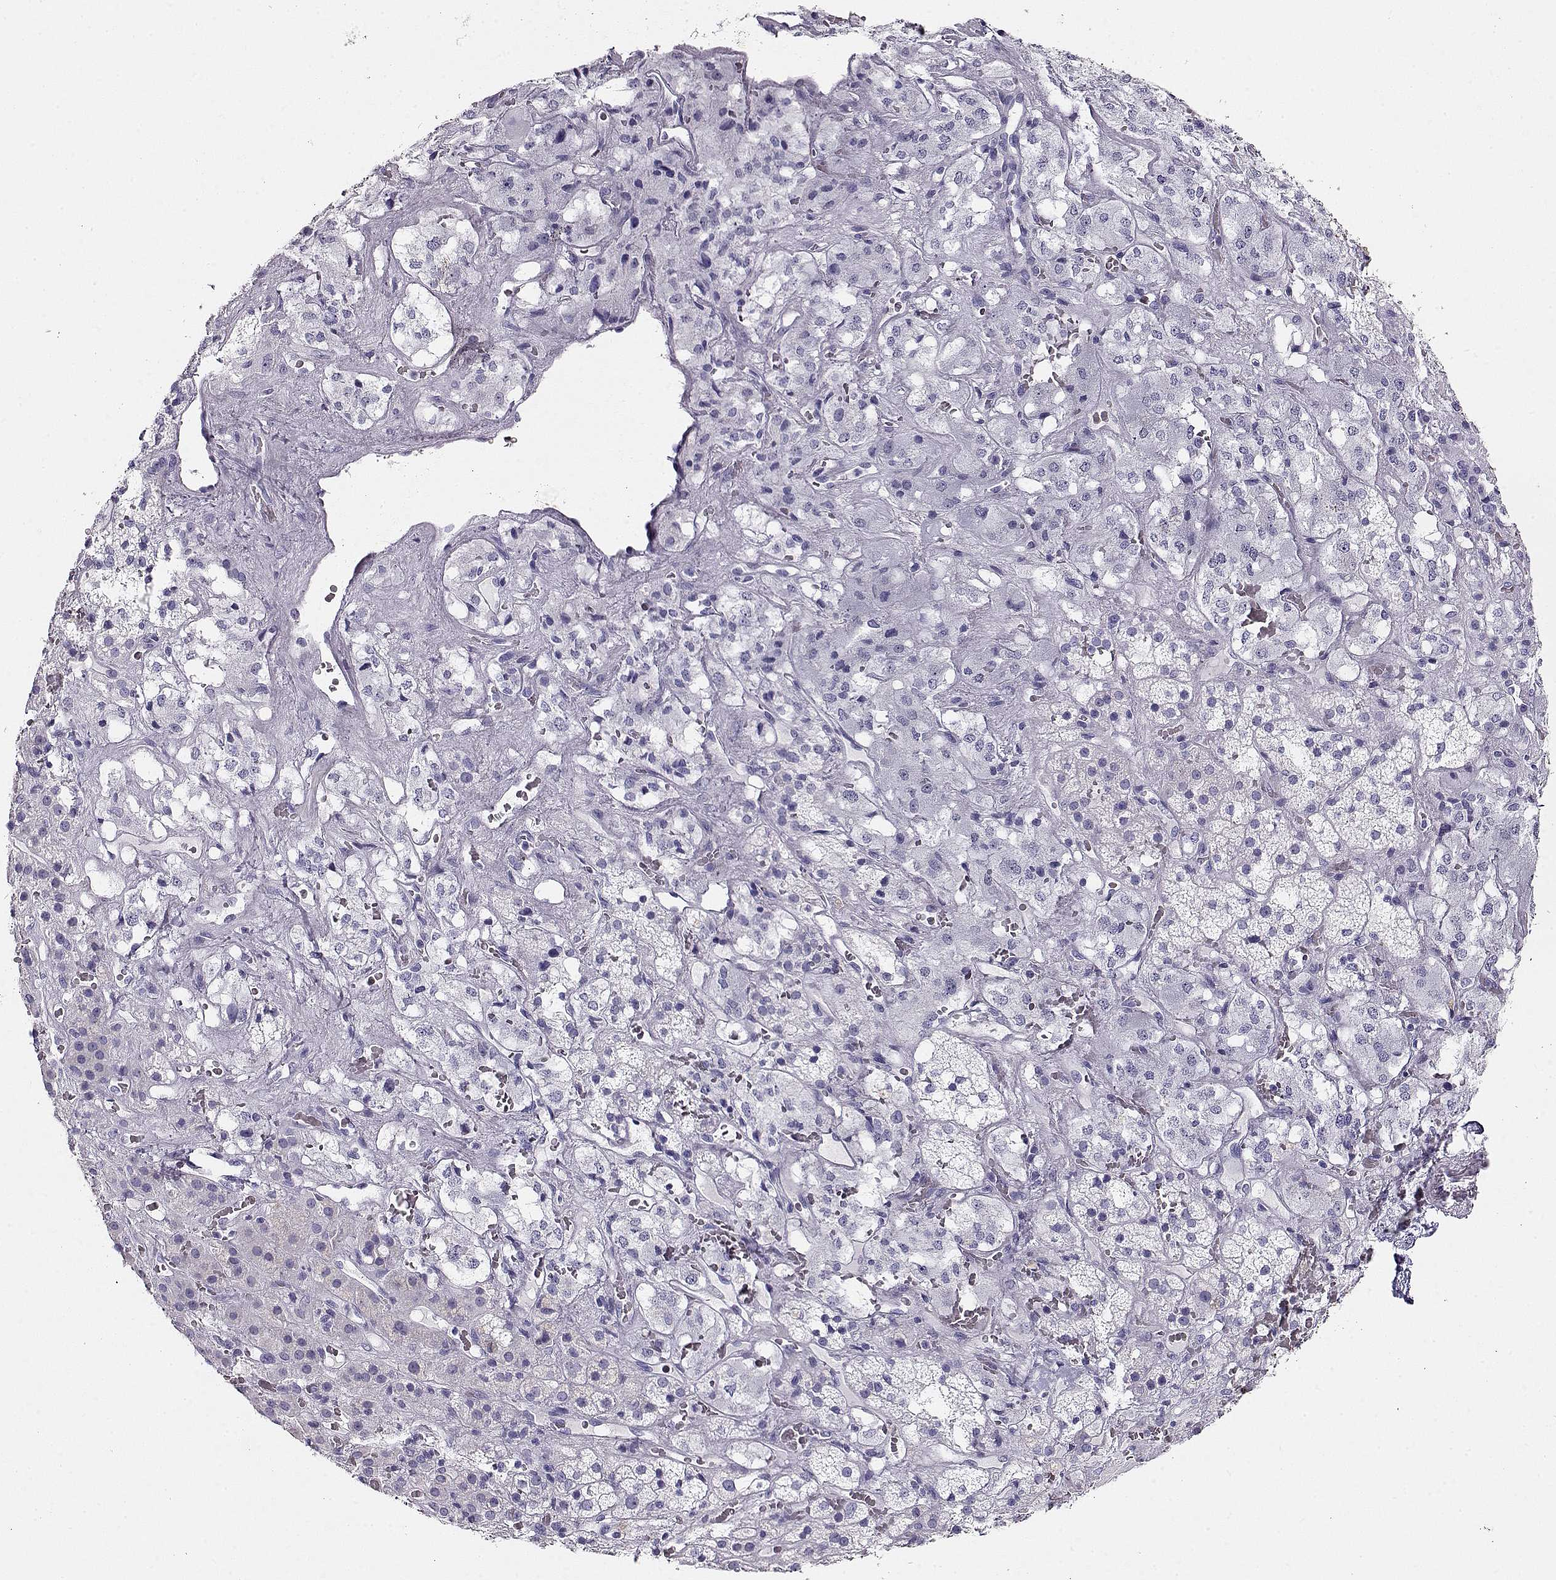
{"staining": {"intensity": "negative", "quantity": "none", "location": "none"}, "tissue": "adrenal gland", "cell_type": "Glandular cells", "image_type": "normal", "snomed": [{"axis": "morphology", "description": "Normal tissue, NOS"}, {"axis": "topography", "description": "Adrenal gland"}], "caption": "The histopathology image displays no significant positivity in glandular cells of adrenal gland.", "gene": "ACTN2", "patient": {"sex": "male", "age": 57}}